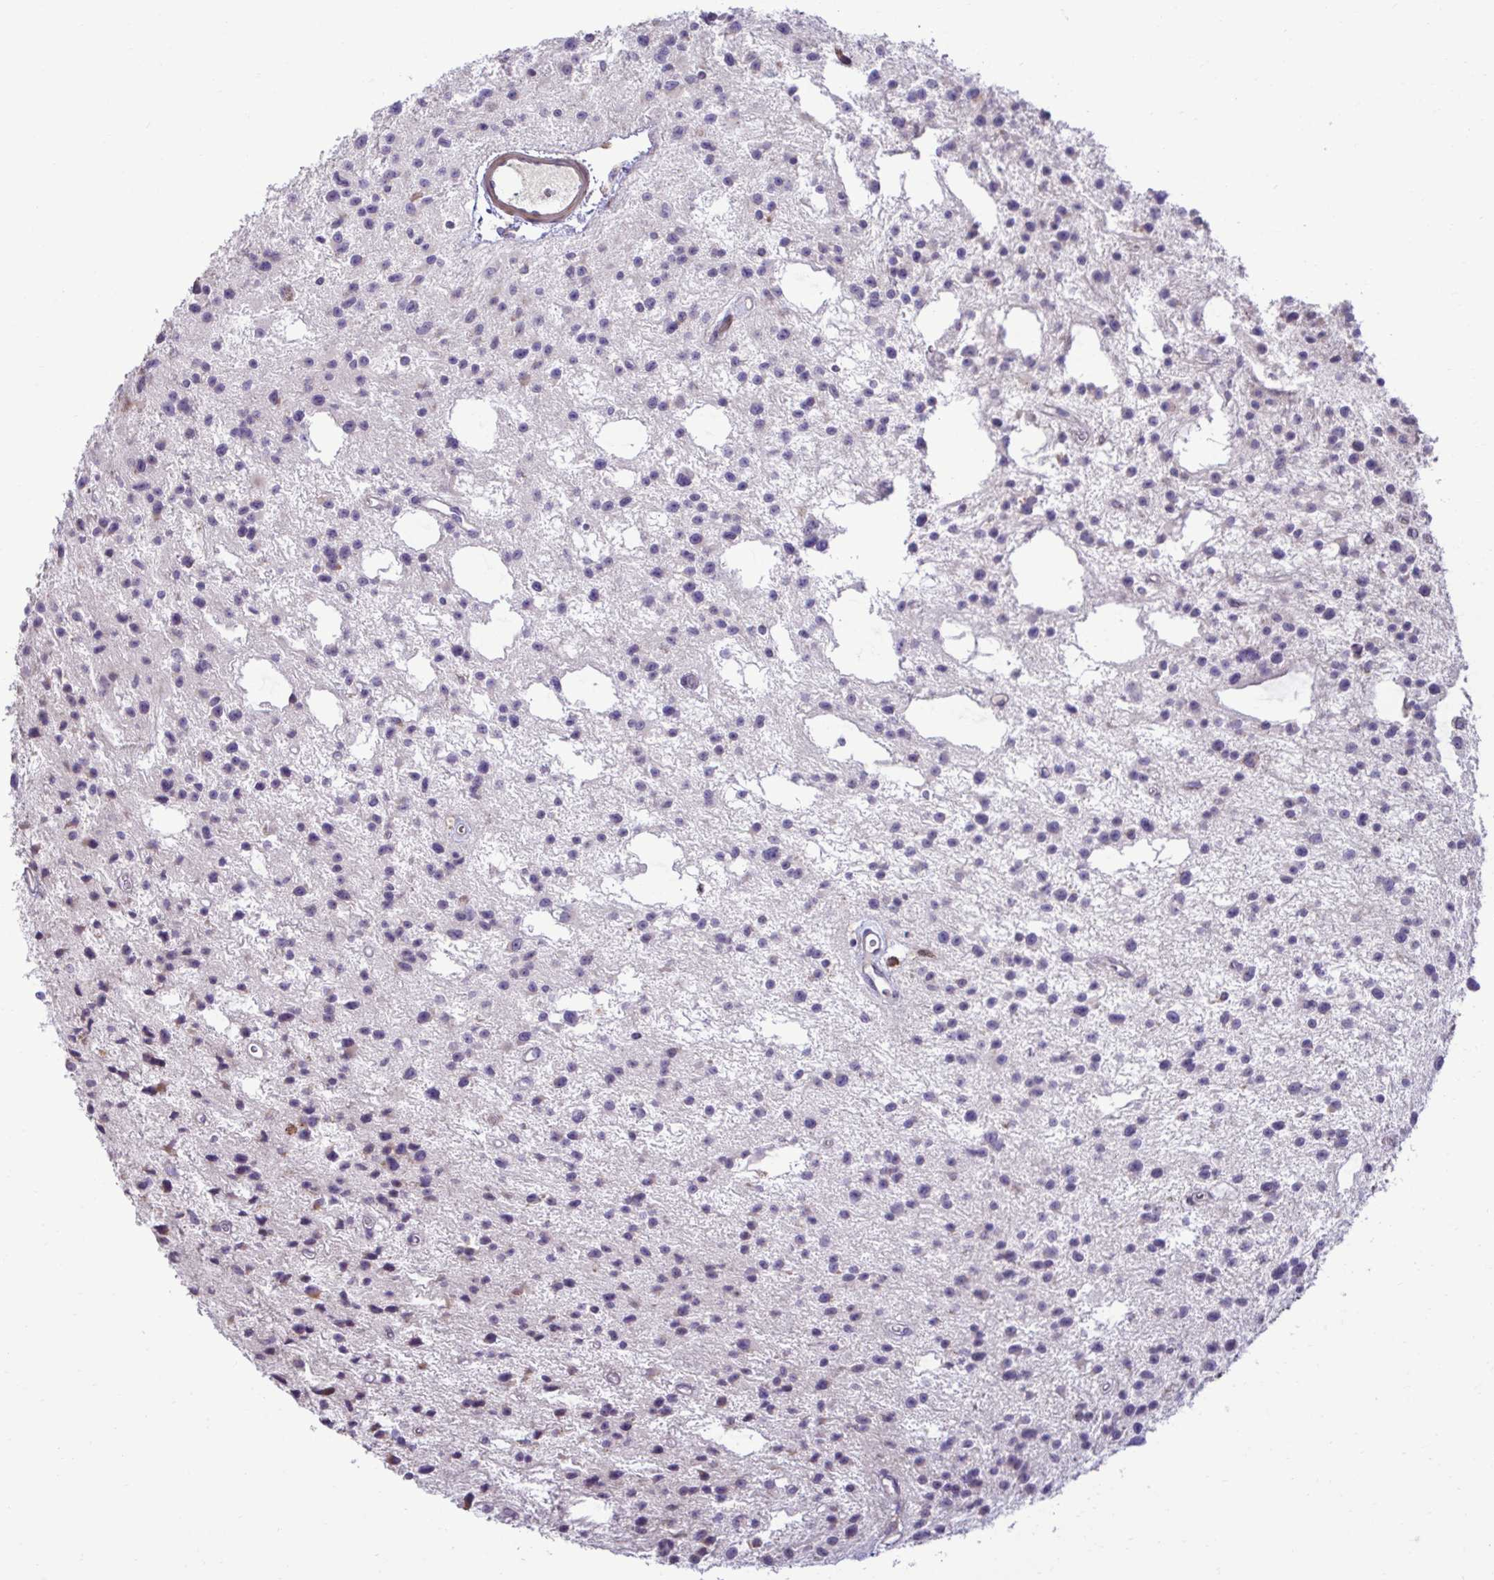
{"staining": {"intensity": "negative", "quantity": "none", "location": "none"}, "tissue": "glioma", "cell_type": "Tumor cells", "image_type": "cancer", "snomed": [{"axis": "morphology", "description": "Glioma, malignant, Low grade"}, {"axis": "topography", "description": "Brain"}], "caption": "High magnification brightfield microscopy of low-grade glioma (malignant) stained with DAB (brown) and counterstained with hematoxylin (blue): tumor cells show no significant positivity.", "gene": "LIMS1", "patient": {"sex": "male", "age": 43}}